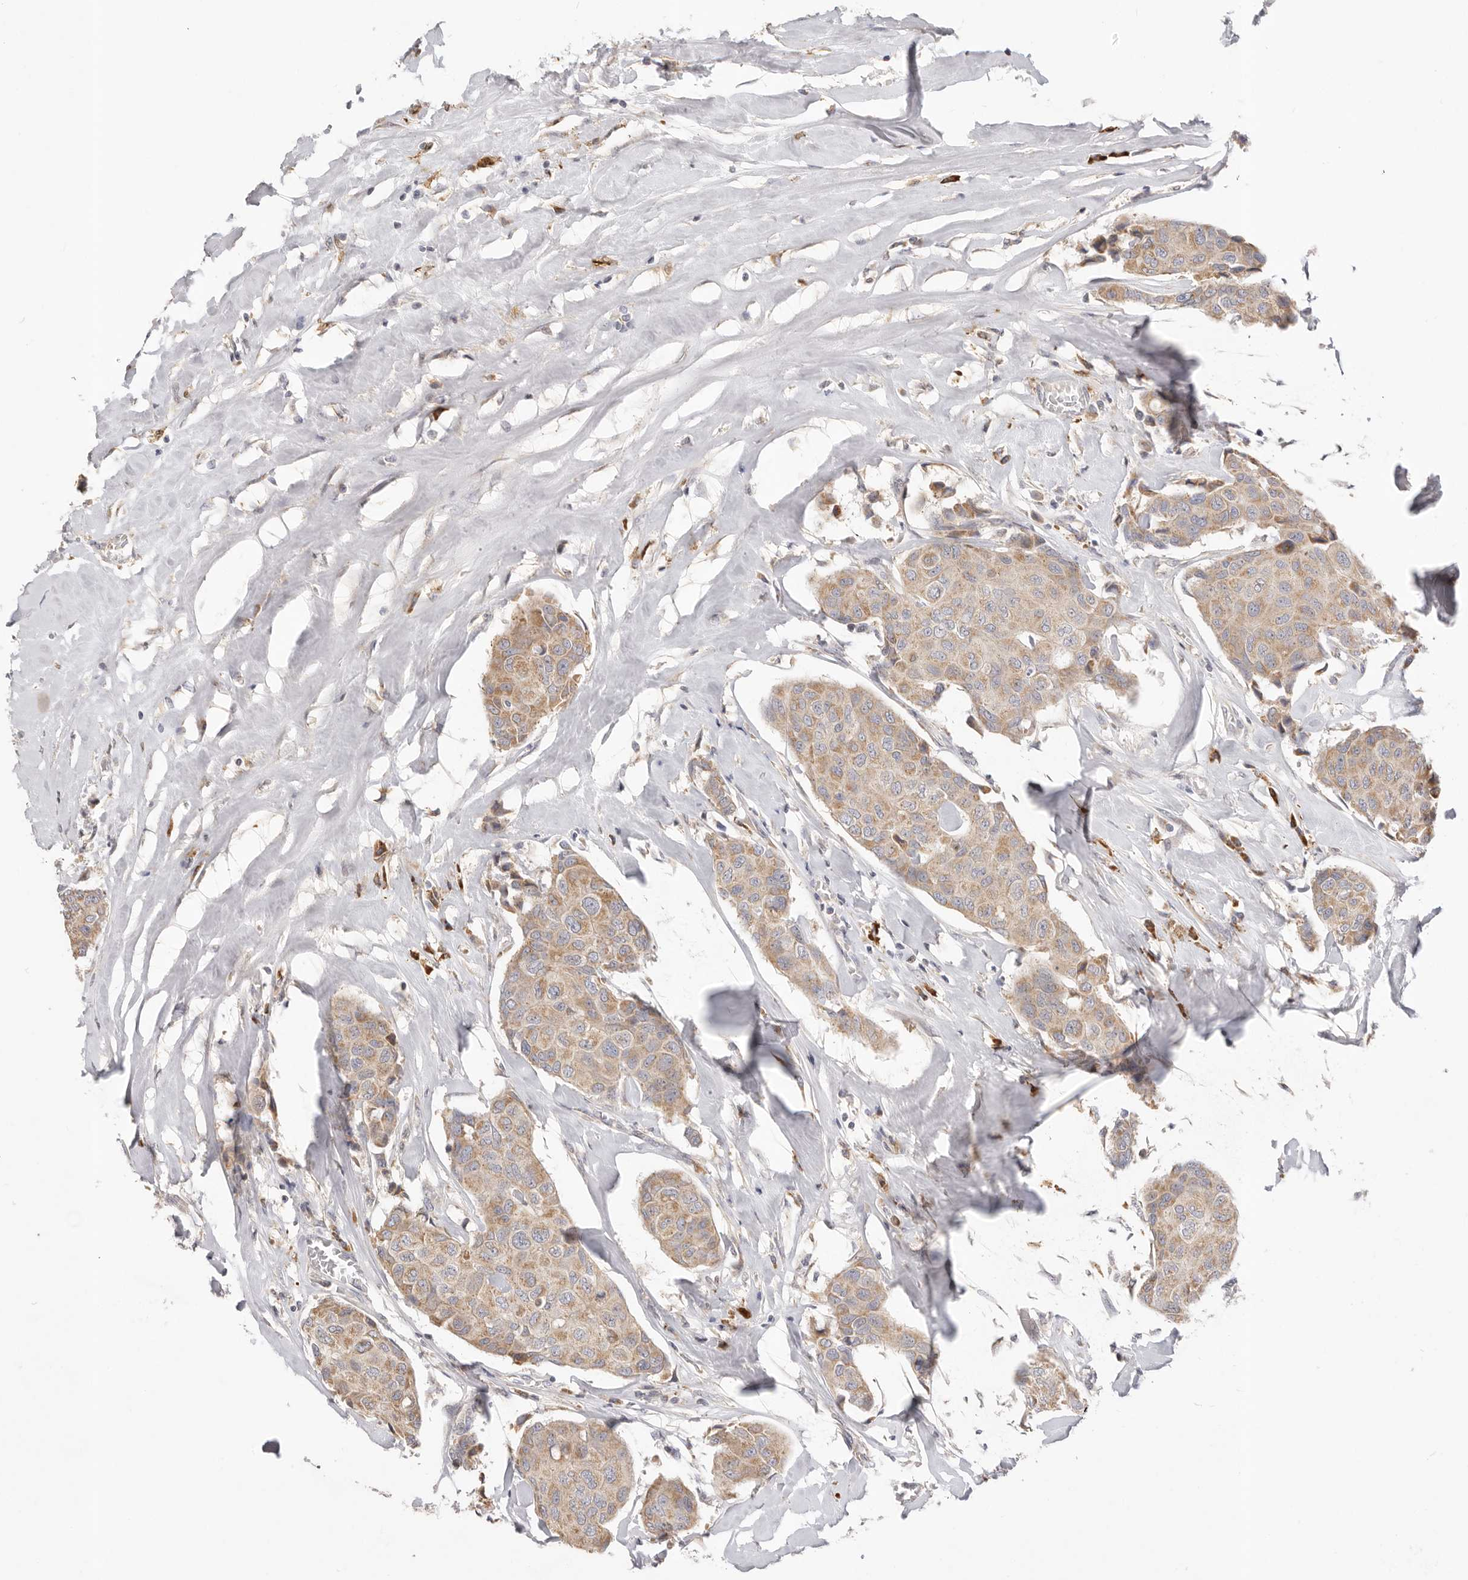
{"staining": {"intensity": "weak", "quantity": ">75%", "location": "cytoplasmic/membranous"}, "tissue": "breast cancer", "cell_type": "Tumor cells", "image_type": "cancer", "snomed": [{"axis": "morphology", "description": "Duct carcinoma"}, {"axis": "topography", "description": "Breast"}], "caption": "Immunohistochemistry (IHC) of human breast cancer (intraductal carcinoma) shows low levels of weak cytoplasmic/membranous staining in approximately >75% of tumor cells. (DAB IHC, brown staining for protein, blue staining for nuclei).", "gene": "USH1C", "patient": {"sex": "female", "age": 80}}